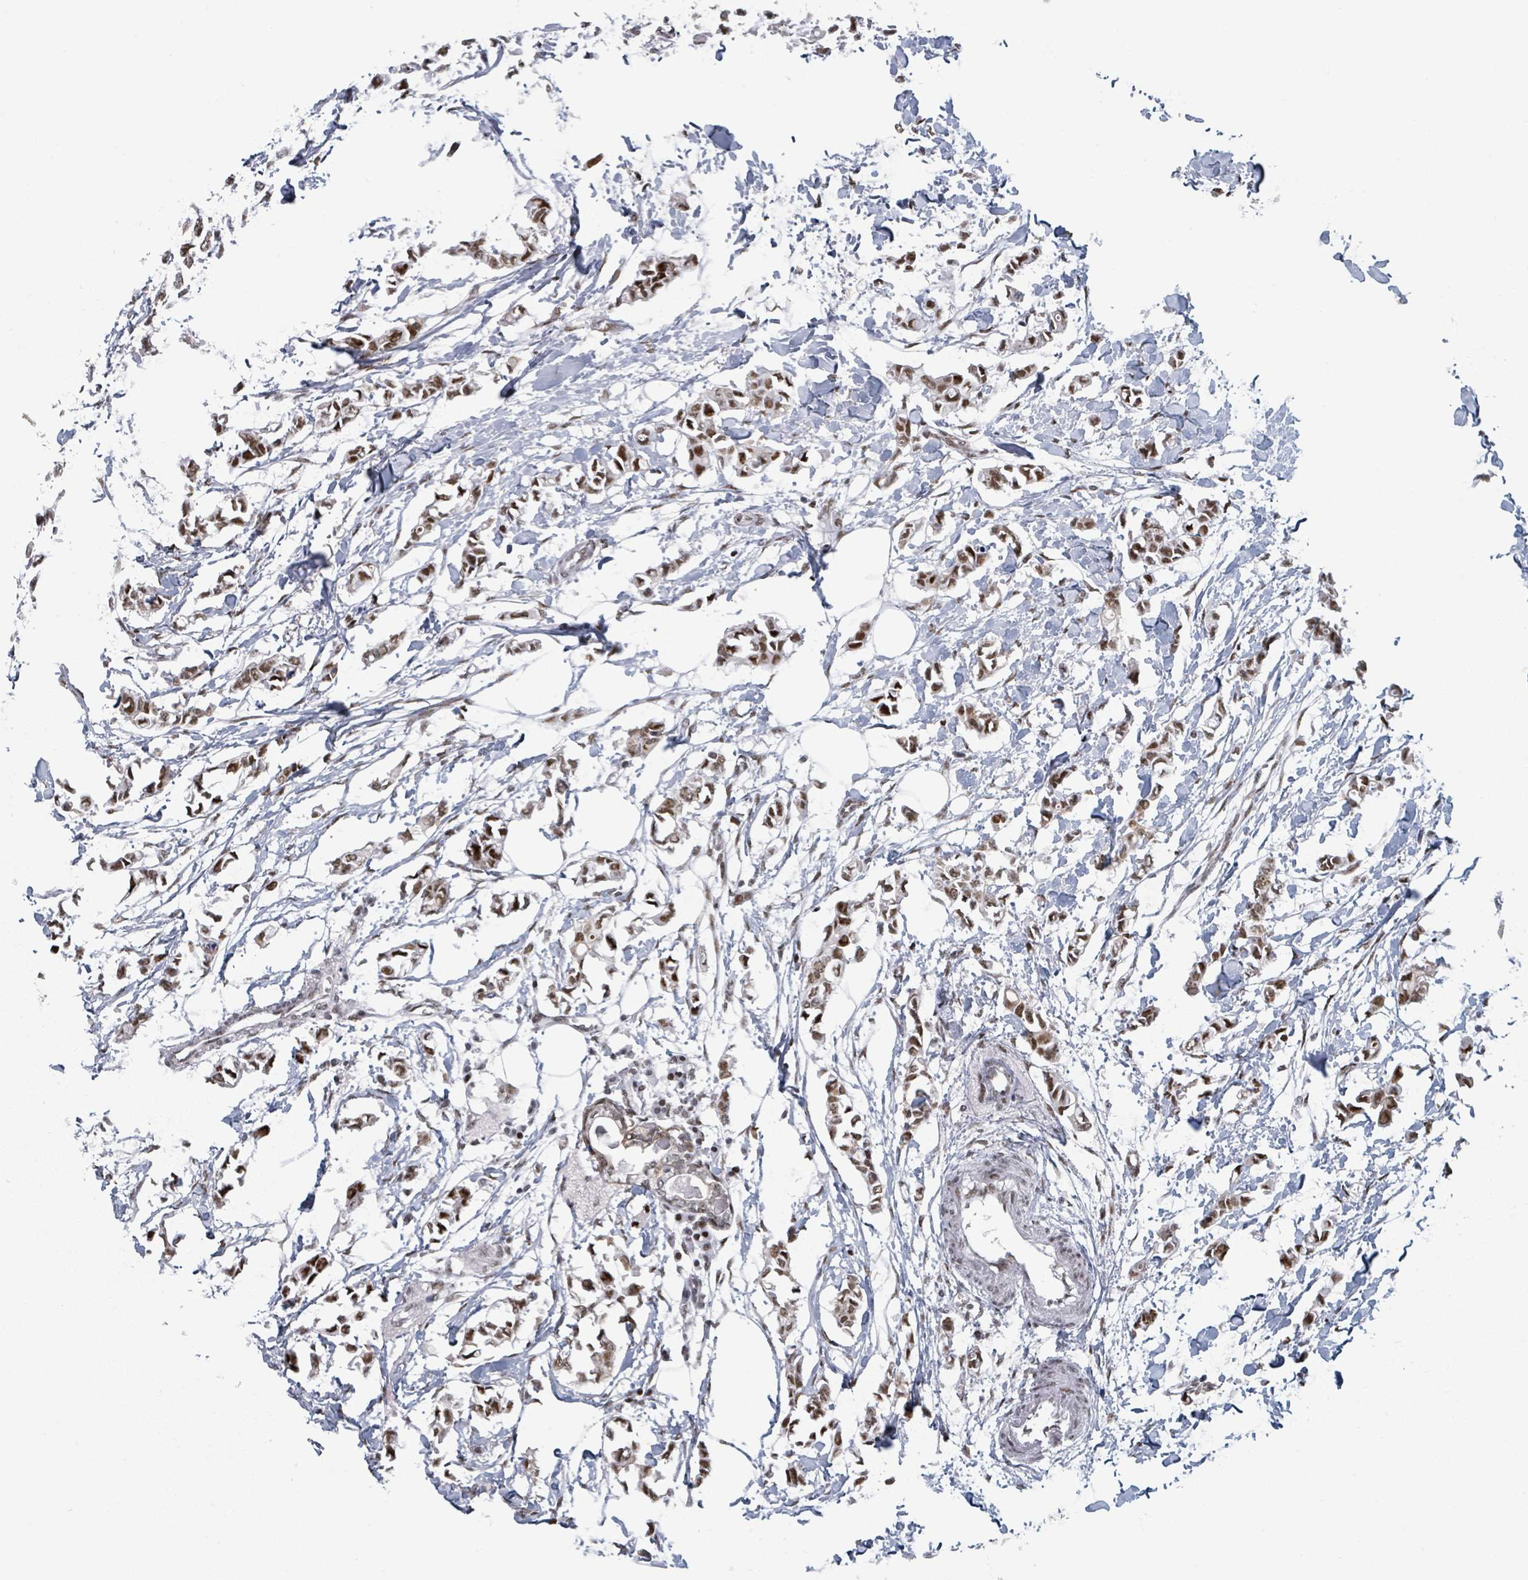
{"staining": {"intensity": "moderate", "quantity": ">75%", "location": "nuclear"}, "tissue": "breast cancer", "cell_type": "Tumor cells", "image_type": "cancer", "snomed": [{"axis": "morphology", "description": "Duct carcinoma"}, {"axis": "topography", "description": "Breast"}], "caption": "Breast infiltrating ductal carcinoma was stained to show a protein in brown. There is medium levels of moderate nuclear expression in approximately >75% of tumor cells.", "gene": "DHX16", "patient": {"sex": "female", "age": 41}}